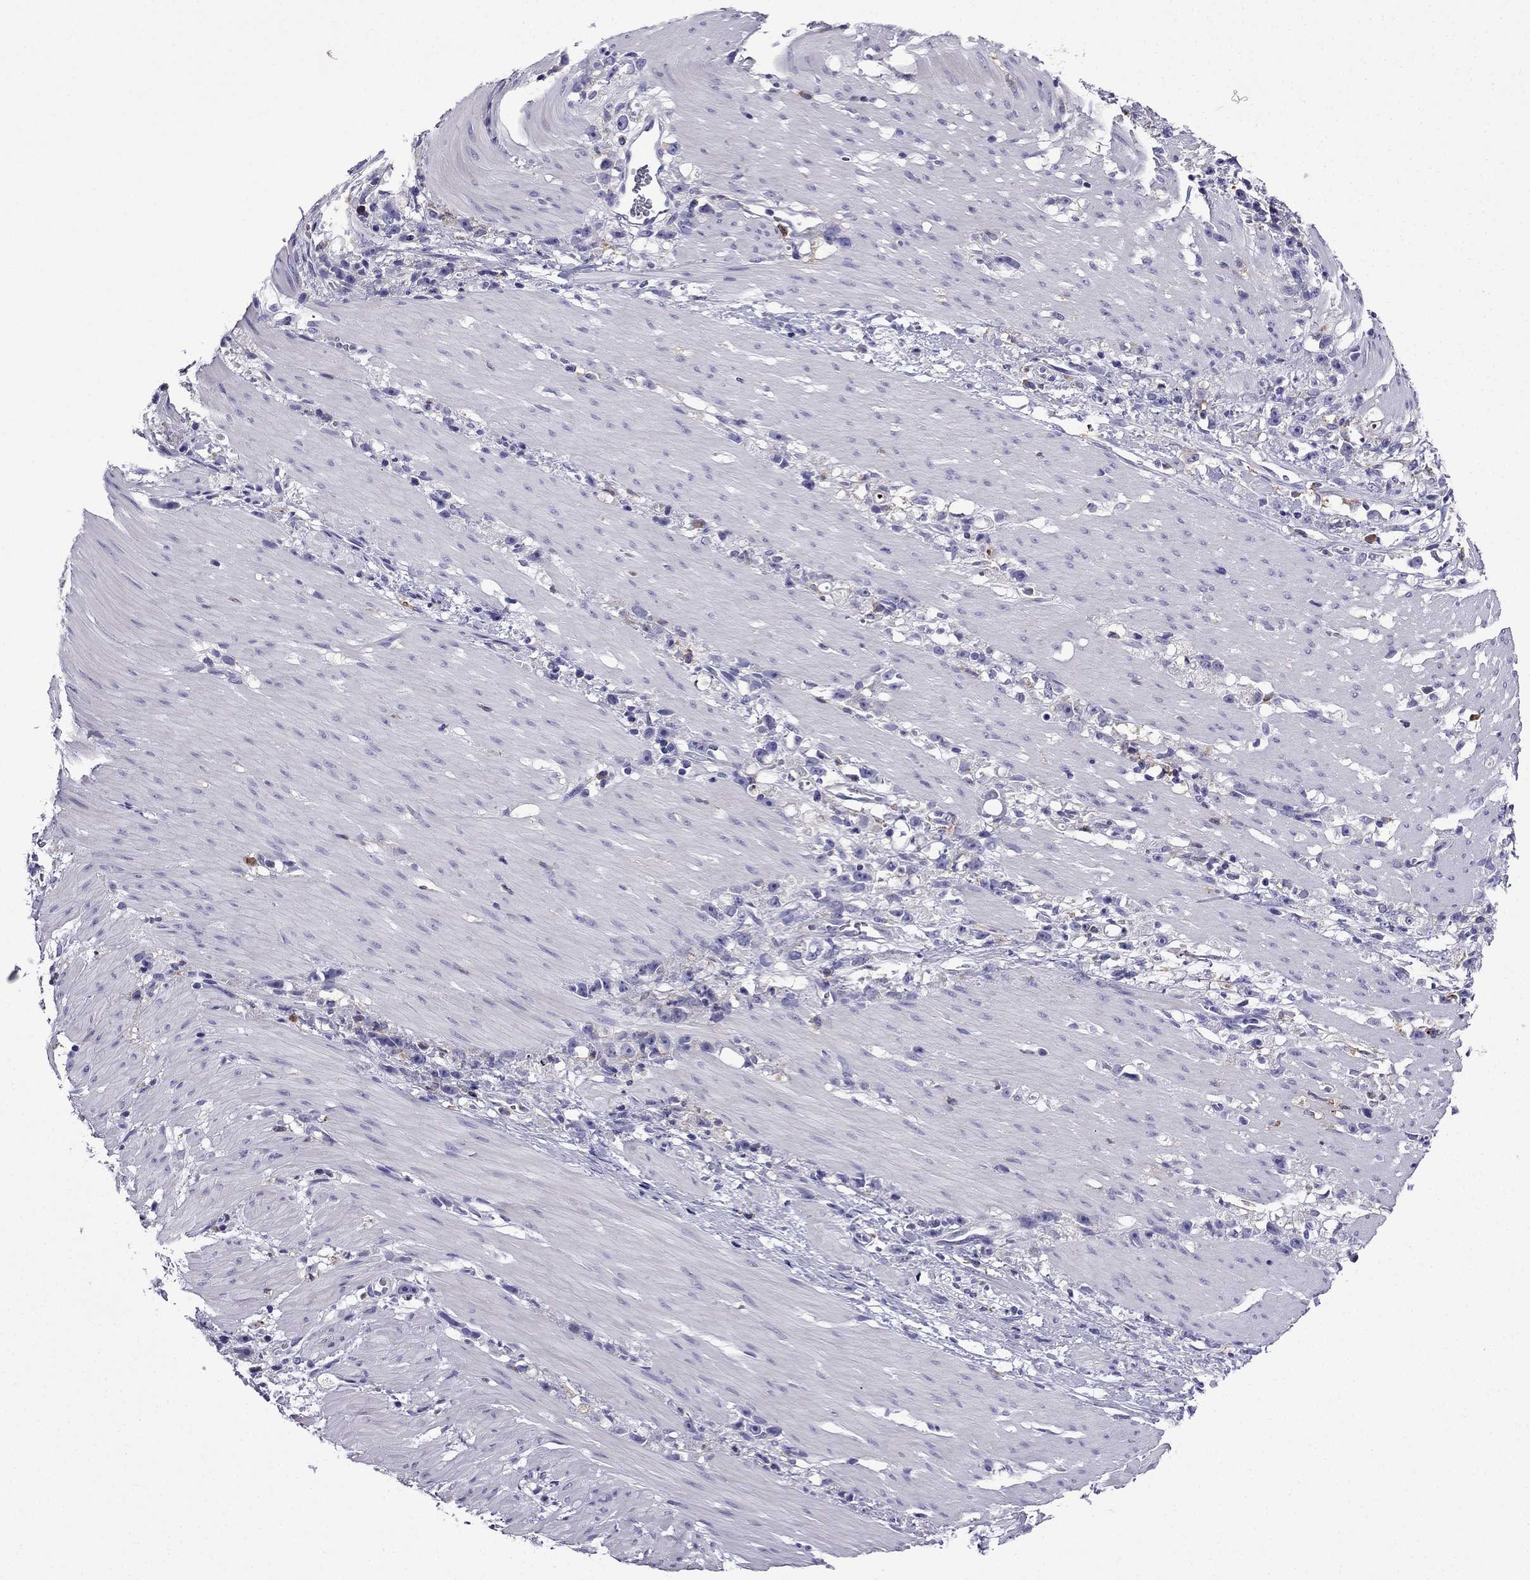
{"staining": {"intensity": "negative", "quantity": "none", "location": "none"}, "tissue": "stomach cancer", "cell_type": "Tumor cells", "image_type": "cancer", "snomed": [{"axis": "morphology", "description": "Adenocarcinoma, NOS"}, {"axis": "topography", "description": "Stomach"}], "caption": "Immunohistochemical staining of human adenocarcinoma (stomach) shows no significant positivity in tumor cells. (DAB immunohistochemistry (IHC), high magnification).", "gene": "TSSK4", "patient": {"sex": "female", "age": 59}}